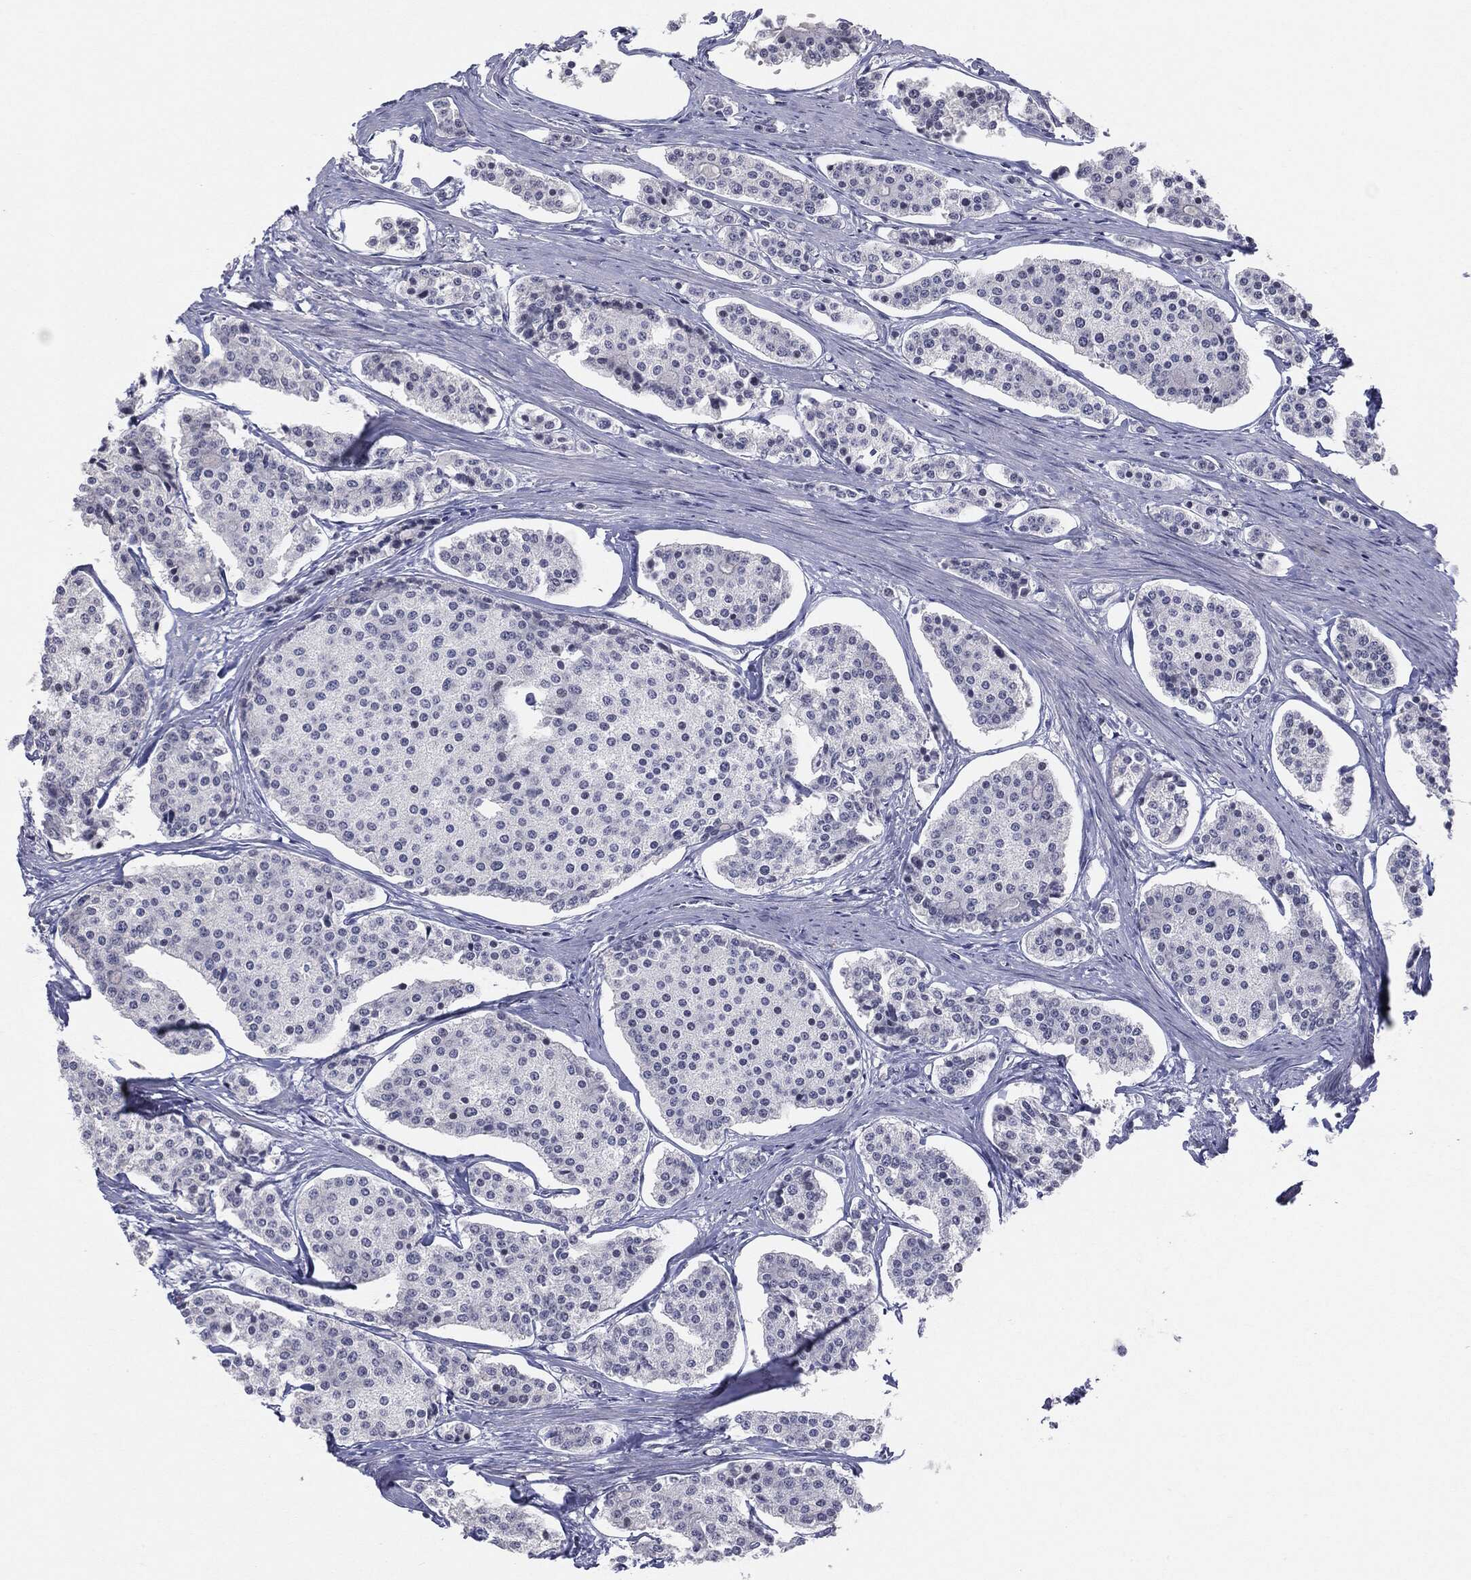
{"staining": {"intensity": "negative", "quantity": "none", "location": "none"}, "tissue": "carcinoid", "cell_type": "Tumor cells", "image_type": "cancer", "snomed": [{"axis": "morphology", "description": "Carcinoid, malignant, NOS"}, {"axis": "topography", "description": "Small intestine"}], "caption": "DAB (3,3'-diaminobenzidine) immunohistochemical staining of carcinoid (malignant) reveals no significant positivity in tumor cells.", "gene": "SLC5A5", "patient": {"sex": "female", "age": 65}}